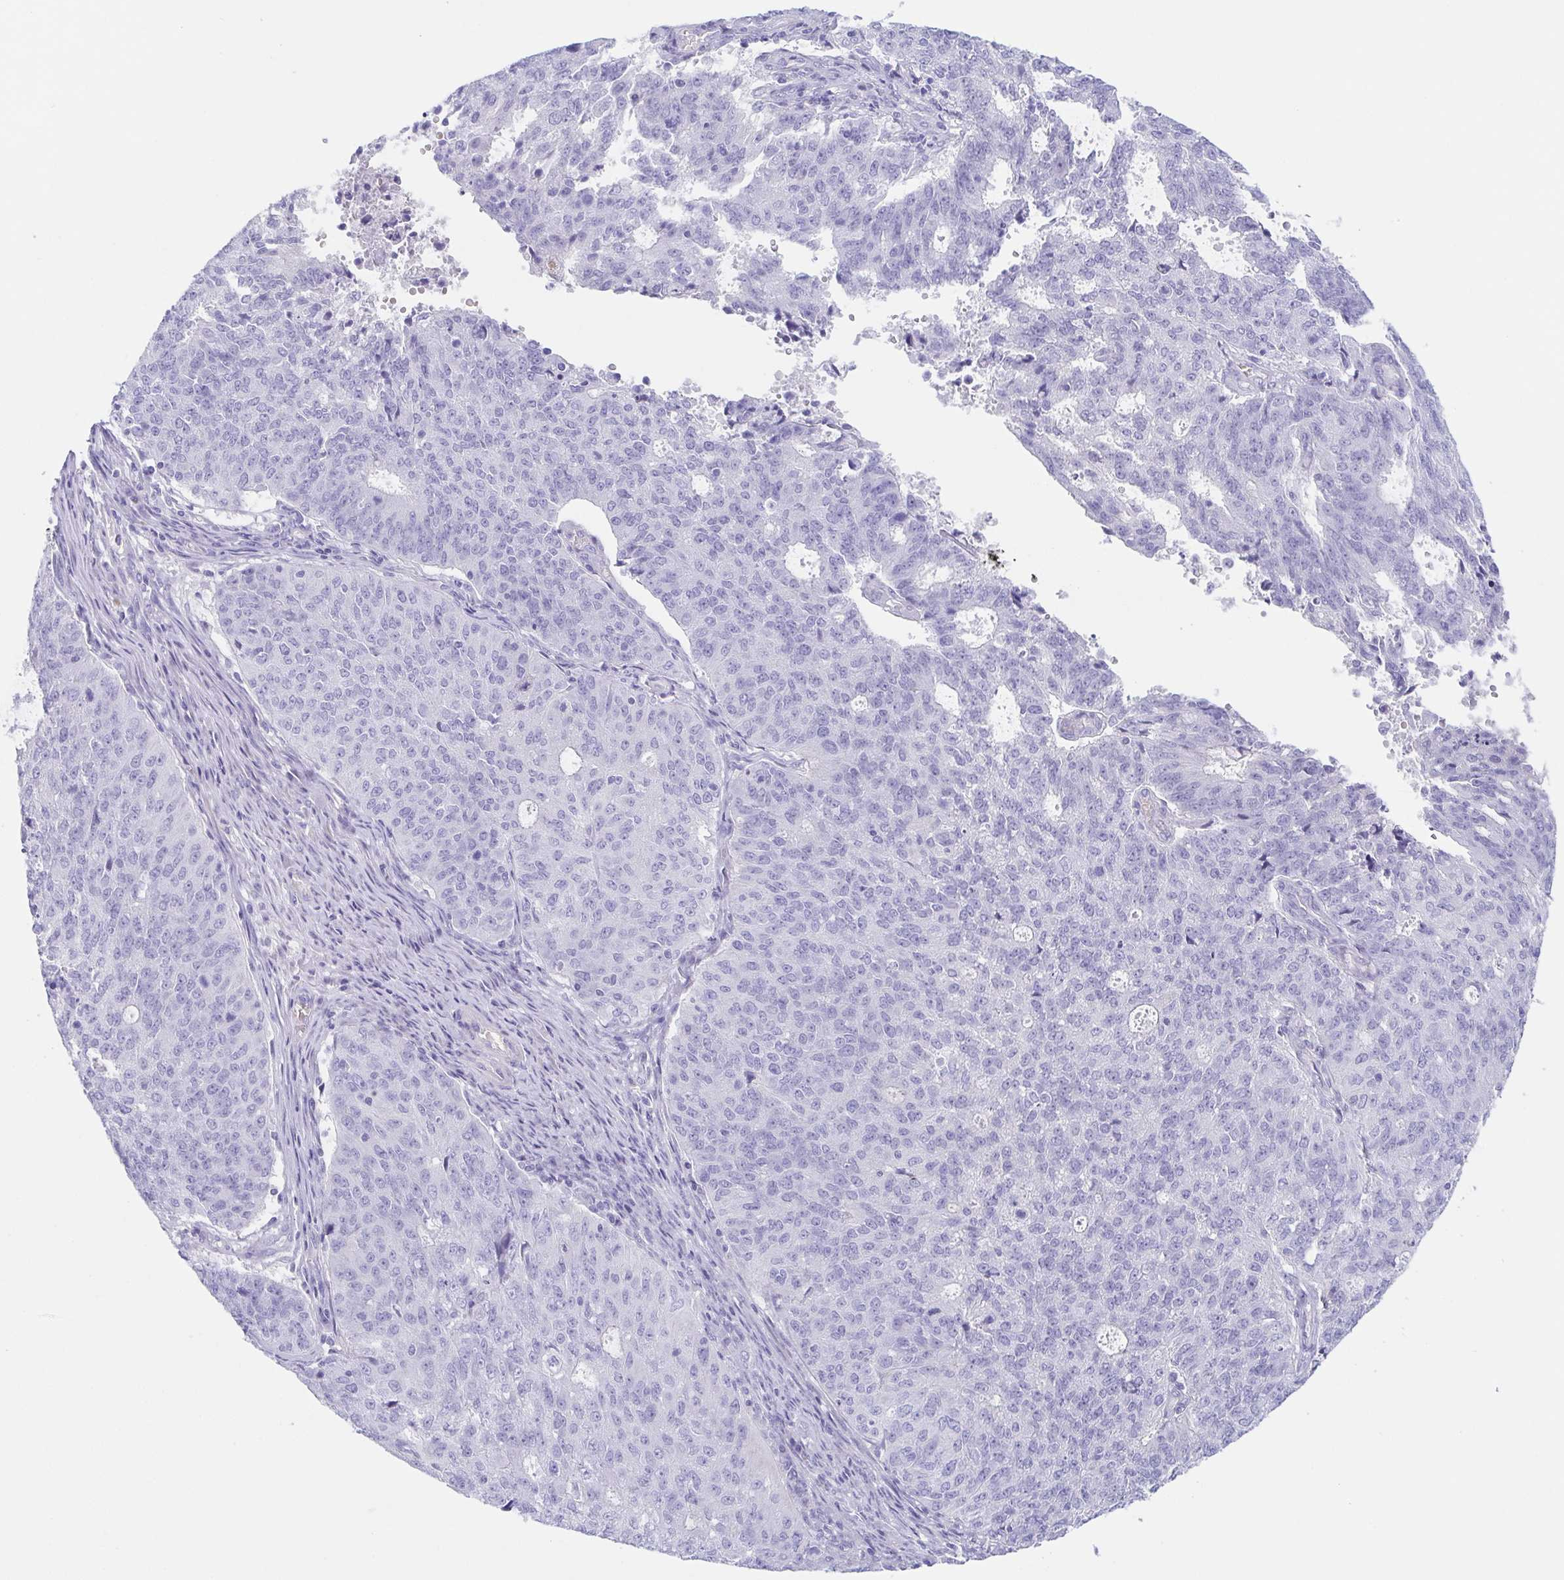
{"staining": {"intensity": "negative", "quantity": "none", "location": "none"}, "tissue": "endometrial cancer", "cell_type": "Tumor cells", "image_type": "cancer", "snomed": [{"axis": "morphology", "description": "Adenocarcinoma, NOS"}, {"axis": "topography", "description": "Endometrium"}], "caption": "Immunohistochemical staining of endometrial cancer (adenocarcinoma) demonstrates no significant staining in tumor cells.", "gene": "TAGLN3", "patient": {"sex": "female", "age": 82}}